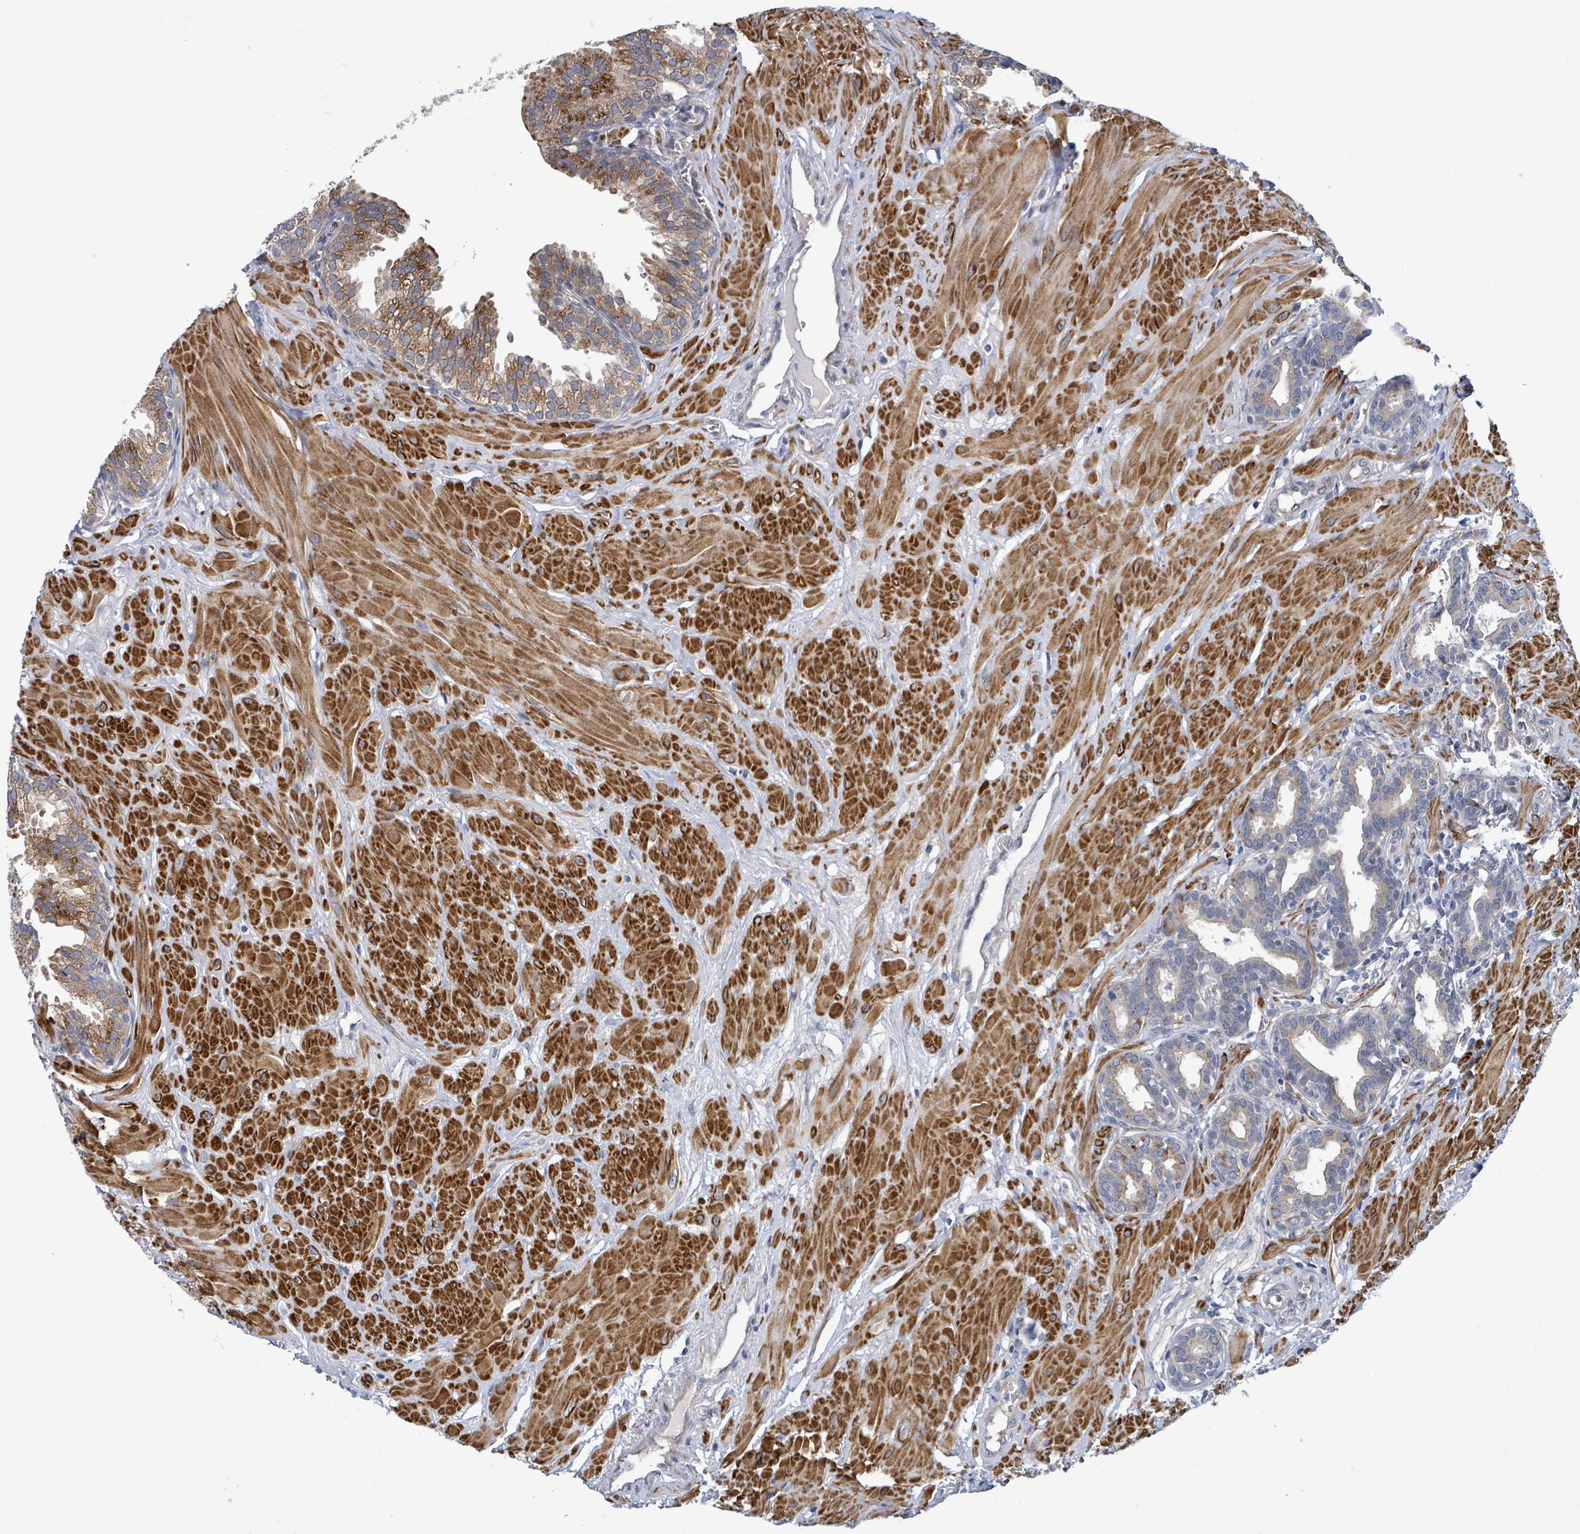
{"staining": {"intensity": "moderate", "quantity": "25%-75%", "location": "cytoplasmic/membranous"}, "tissue": "prostate", "cell_type": "Glandular cells", "image_type": "normal", "snomed": [{"axis": "morphology", "description": "Normal tissue, NOS"}, {"axis": "topography", "description": "Prostate"}, {"axis": "topography", "description": "Peripheral nerve tissue"}], "caption": "This is a histology image of immunohistochemistry staining of benign prostate, which shows moderate staining in the cytoplasmic/membranous of glandular cells.", "gene": "C9orf152", "patient": {"sex": "male", "age": 55}}